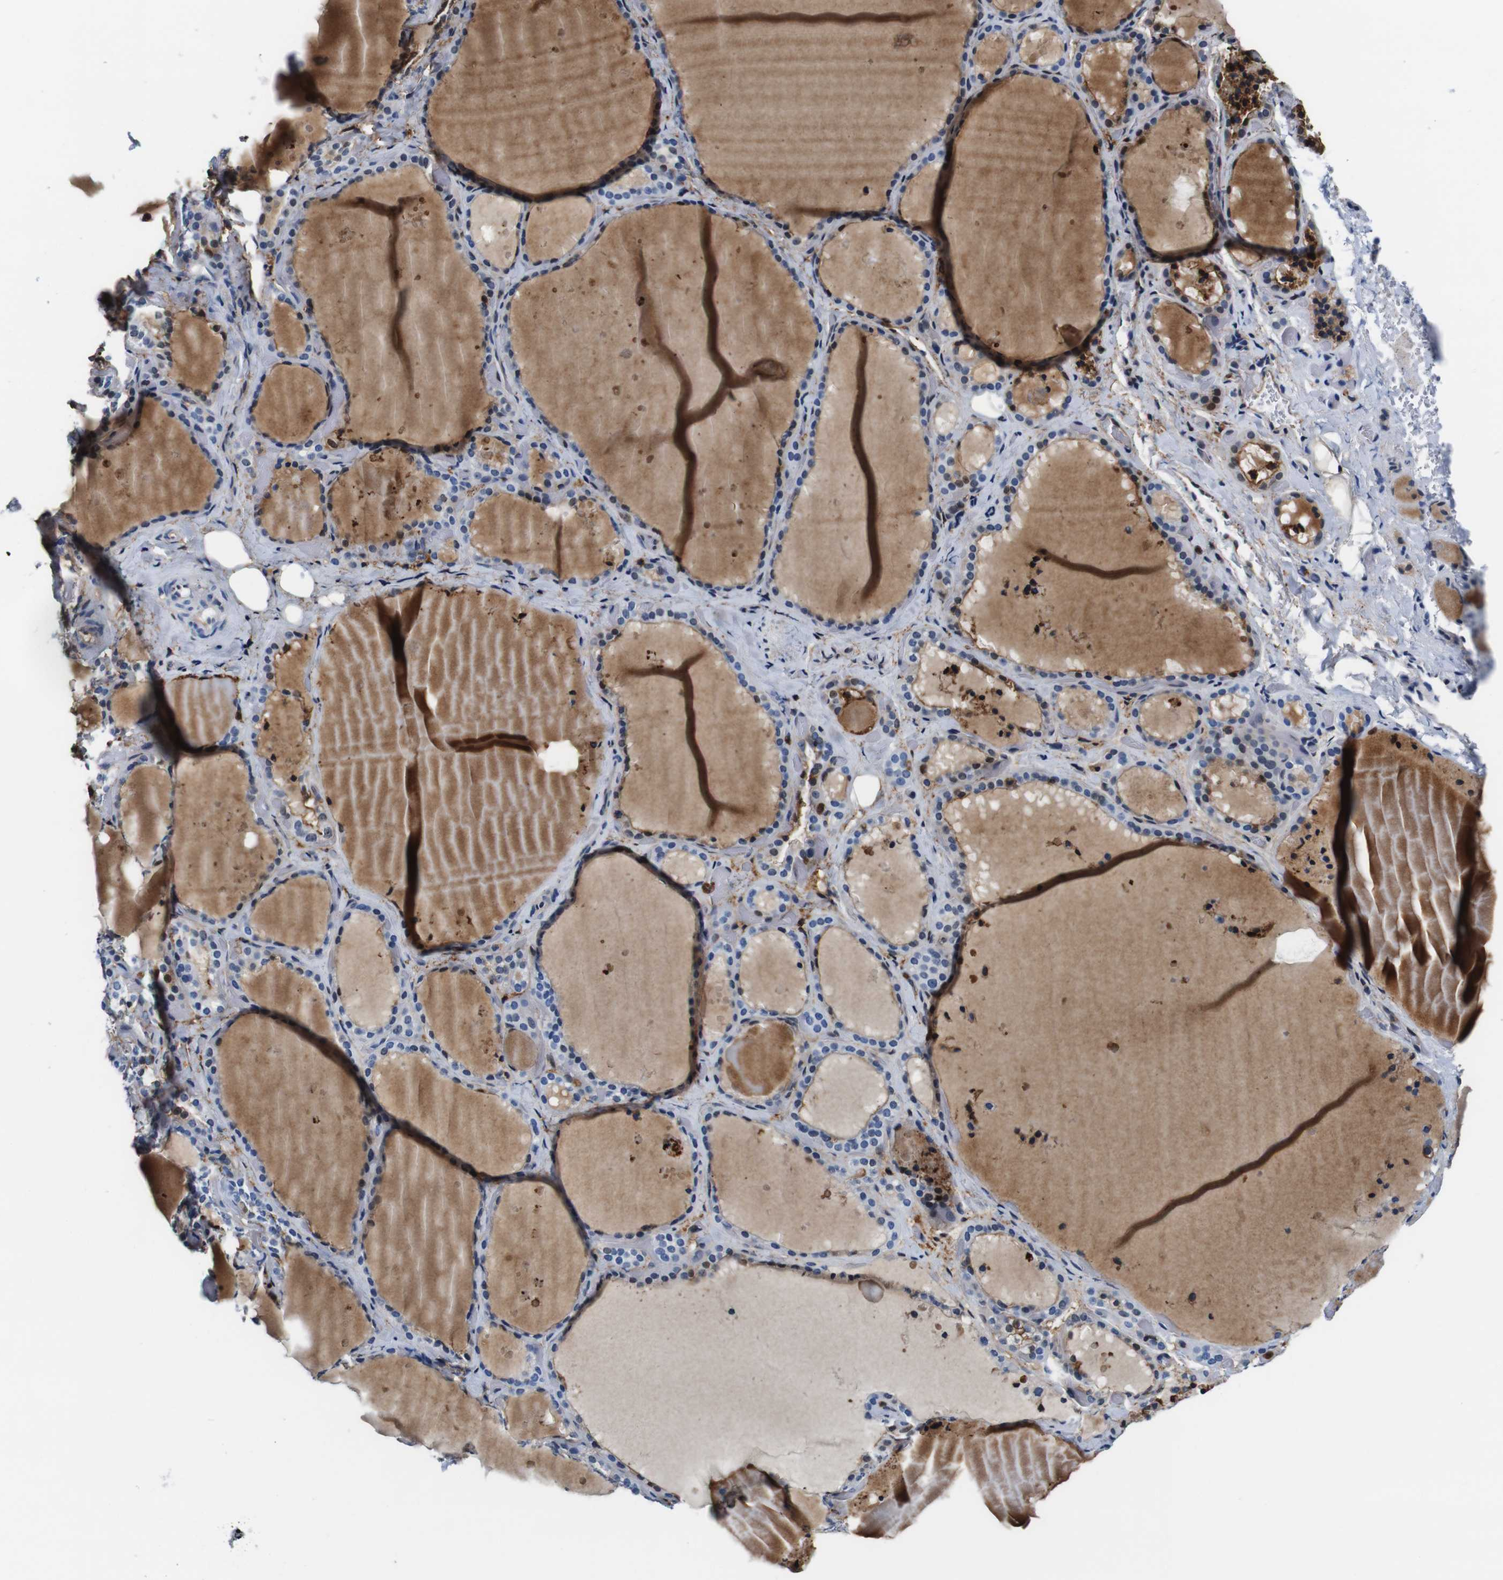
{"staining": {"intensity": "negative", "quantity": "none", "location": "none"}, "tissue": "thyroid gland", "cell_type": "Glandular cells", "image_type": "normal", "snomed": [{"axis": "morphology", "description": "Normal tissue, NOS"}, {"axis": "topography", "description": "Thyroid gland"}], "caption": "Glandular cells show no significant positivity in normal thyroid gland. (DAB IHC, high magnification).", "gene": "ANXA1", "patient": {"sex": "female", "age": 44}}